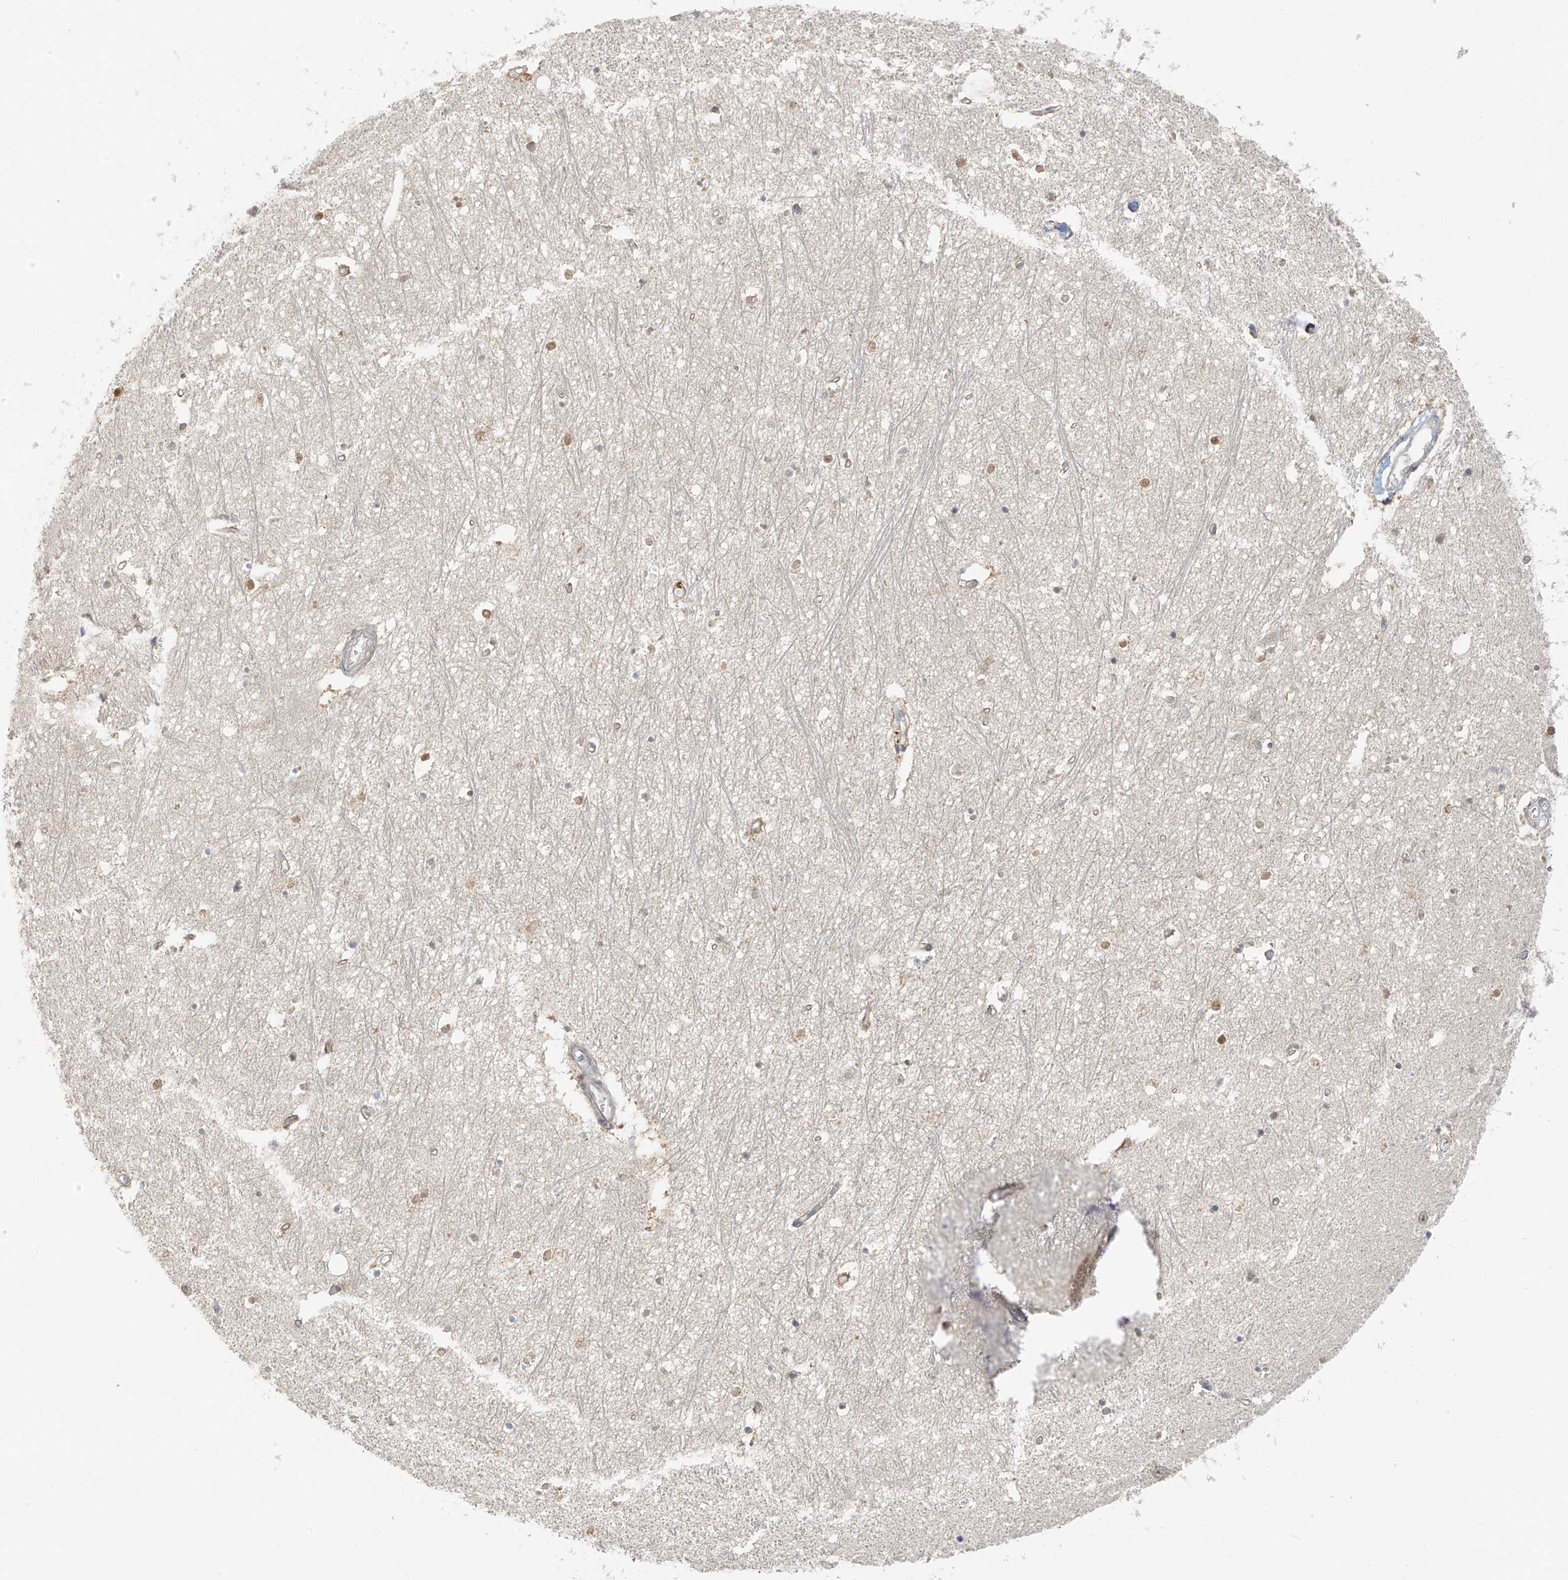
{"staining": {"intensity": "moderate", "quantity": "<25%", "location": "cytoplasmic/membranous,nuclear"}, "tissue": "hippocampus", "cell_type": "Glial cells", "image_type": "normal", "snomed": [{"axis": "morphology", "description": "Normal tissue, NOS"}, {"axis": "topography", "description": "Hippocampus"}], "caption": "Protein expression analysis of unremarkable human hippocampus reveals moderate cytoplasmic/membranous,nuclear positivity in approximately <25% of glial cells. (DAB (3,3'-diaminobenzidine) IHC with brightfield microscopy, high magnification).", "gene": "MIPEP", "patient": {"sex": "female", "age": 64}}